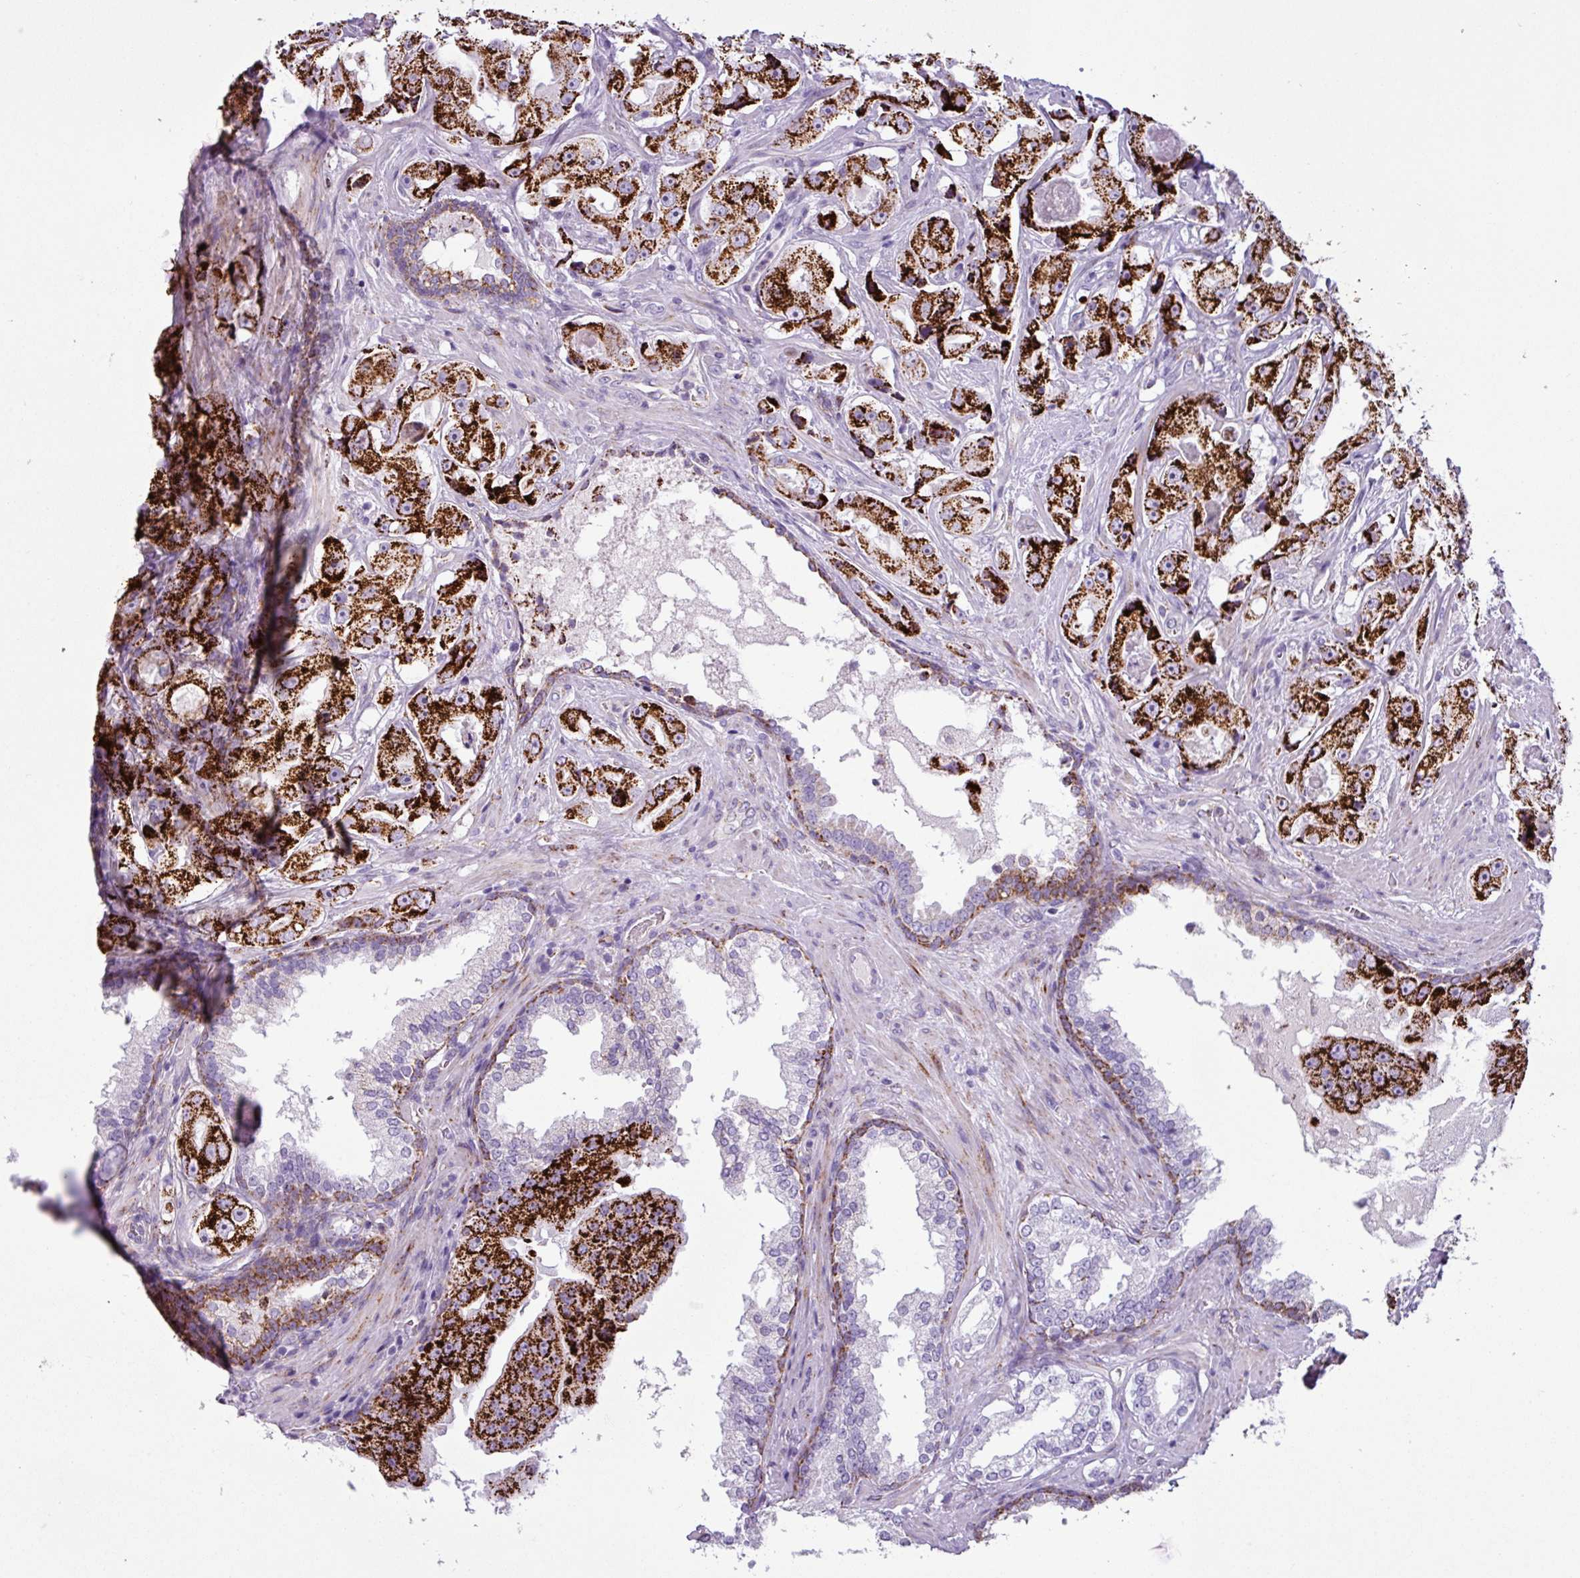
{"staining": {"intensity": "strong", "quantity": ">75%", "location": "cytoplasmic/membranous"}, "tissue": "prostate cancer", "cell_type": "Tumor cells", "image_type": "cancer", "snomed": [{"axis": "morphology", "description": "Adenocarcinoma, High grade"}, {"axis": "topography", "description": "Prostate"}], "caption": "Protein expression by immunohistochemistry displays strong cytoplasmic/membranous expression in approximately >75% of tumor cells in prostate cancer. Nuclei are stained in blue.", "gene": "ZNF667", "patient": {"sex": "male", "age": 73}}